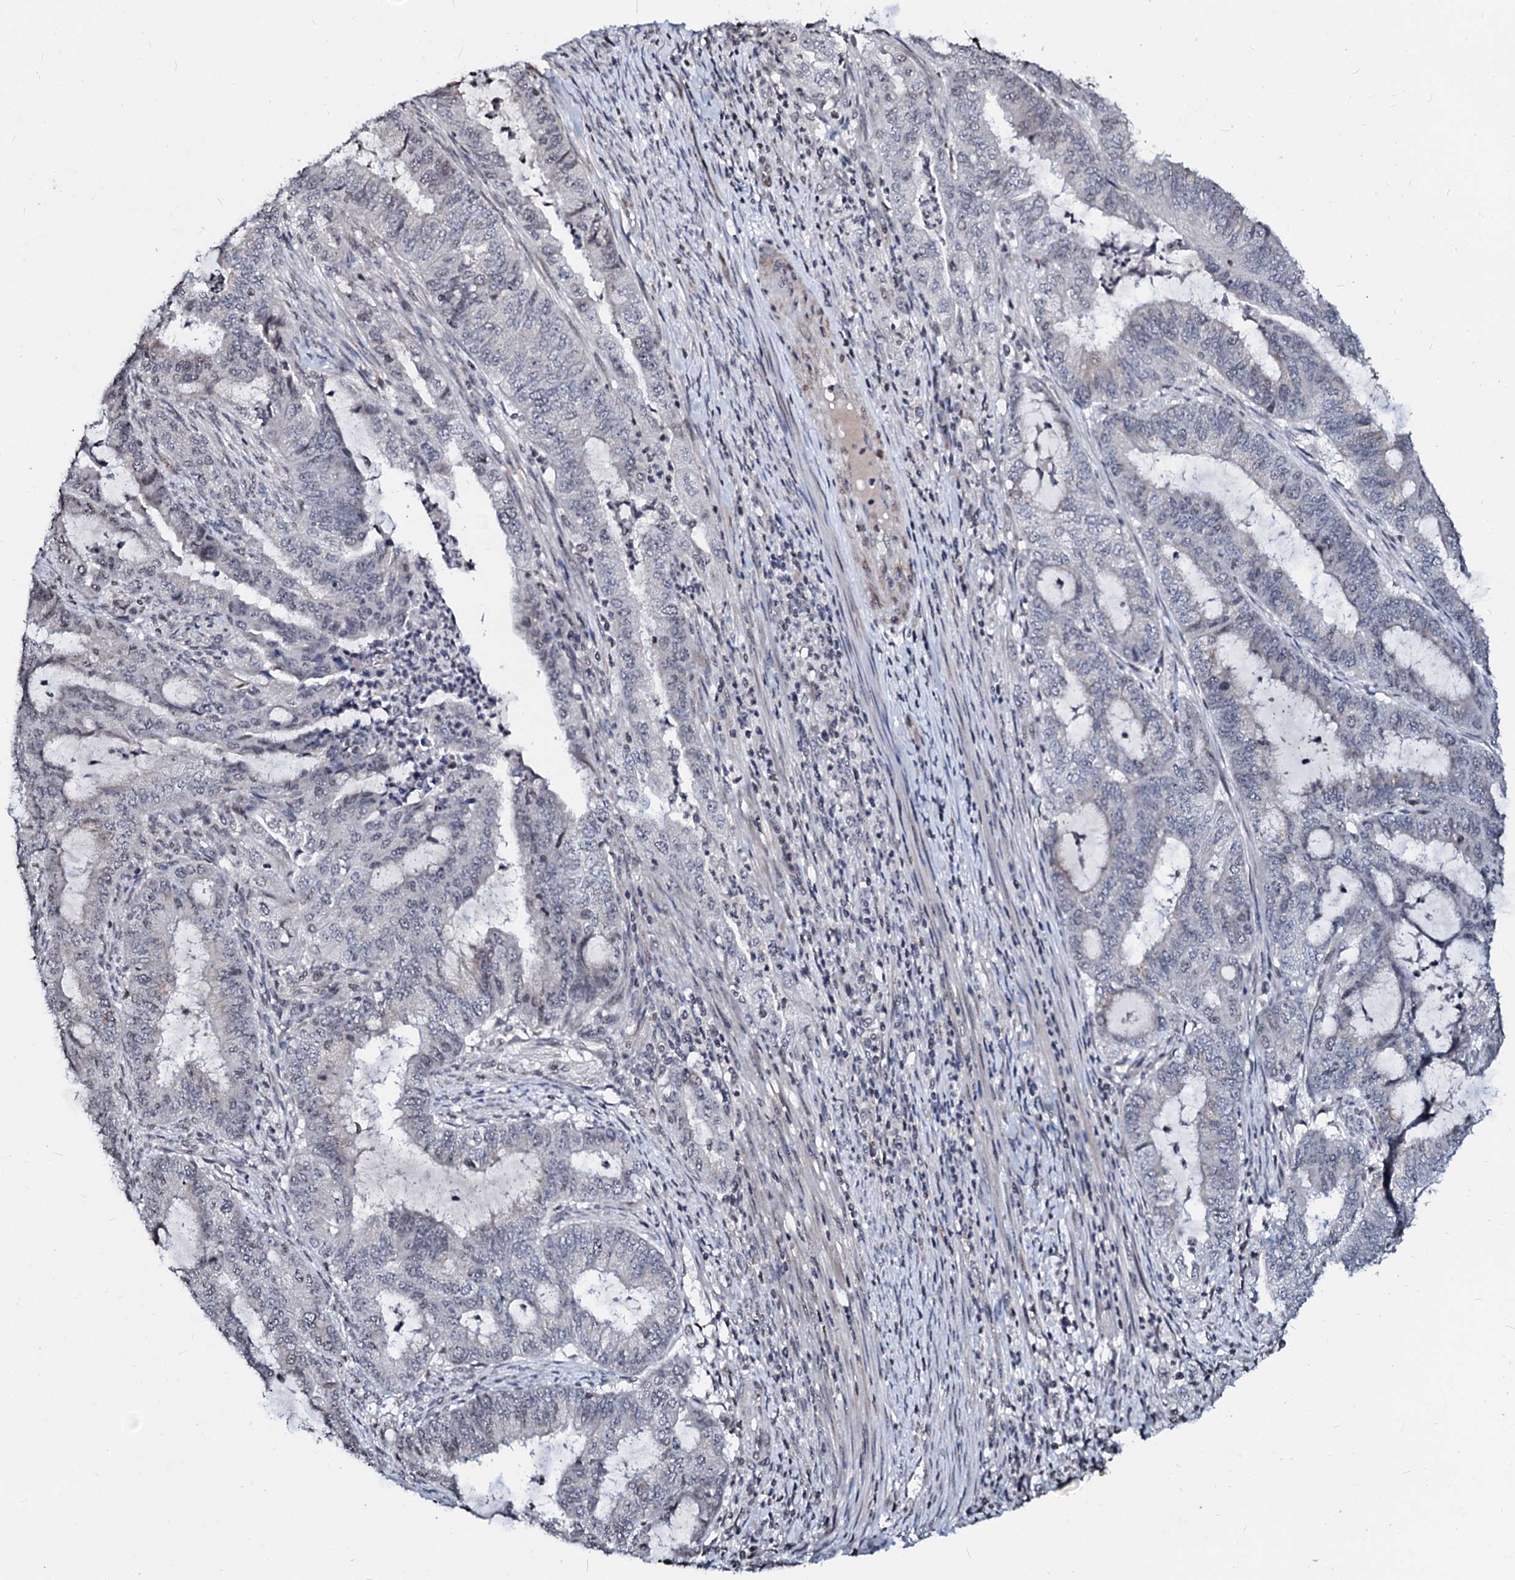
{"staining": {"intensity": "negative", "quantity": "none", "location": "none"}, "tissue": "endometrial cancer", "cell_type": "Tumor cells", "image_type": "cancer", "snomed": [{"axis": "morphology", "description": "Adenocarcinoma, NOS"}, {"axis": "topography", "description": "Endometrium"}], "caption": "Tumor cells show no significant expression in endometrial cancer (adenocarcinoma).", "gene": "LSM11", "patient": {"sex": "female", "age": 51}}